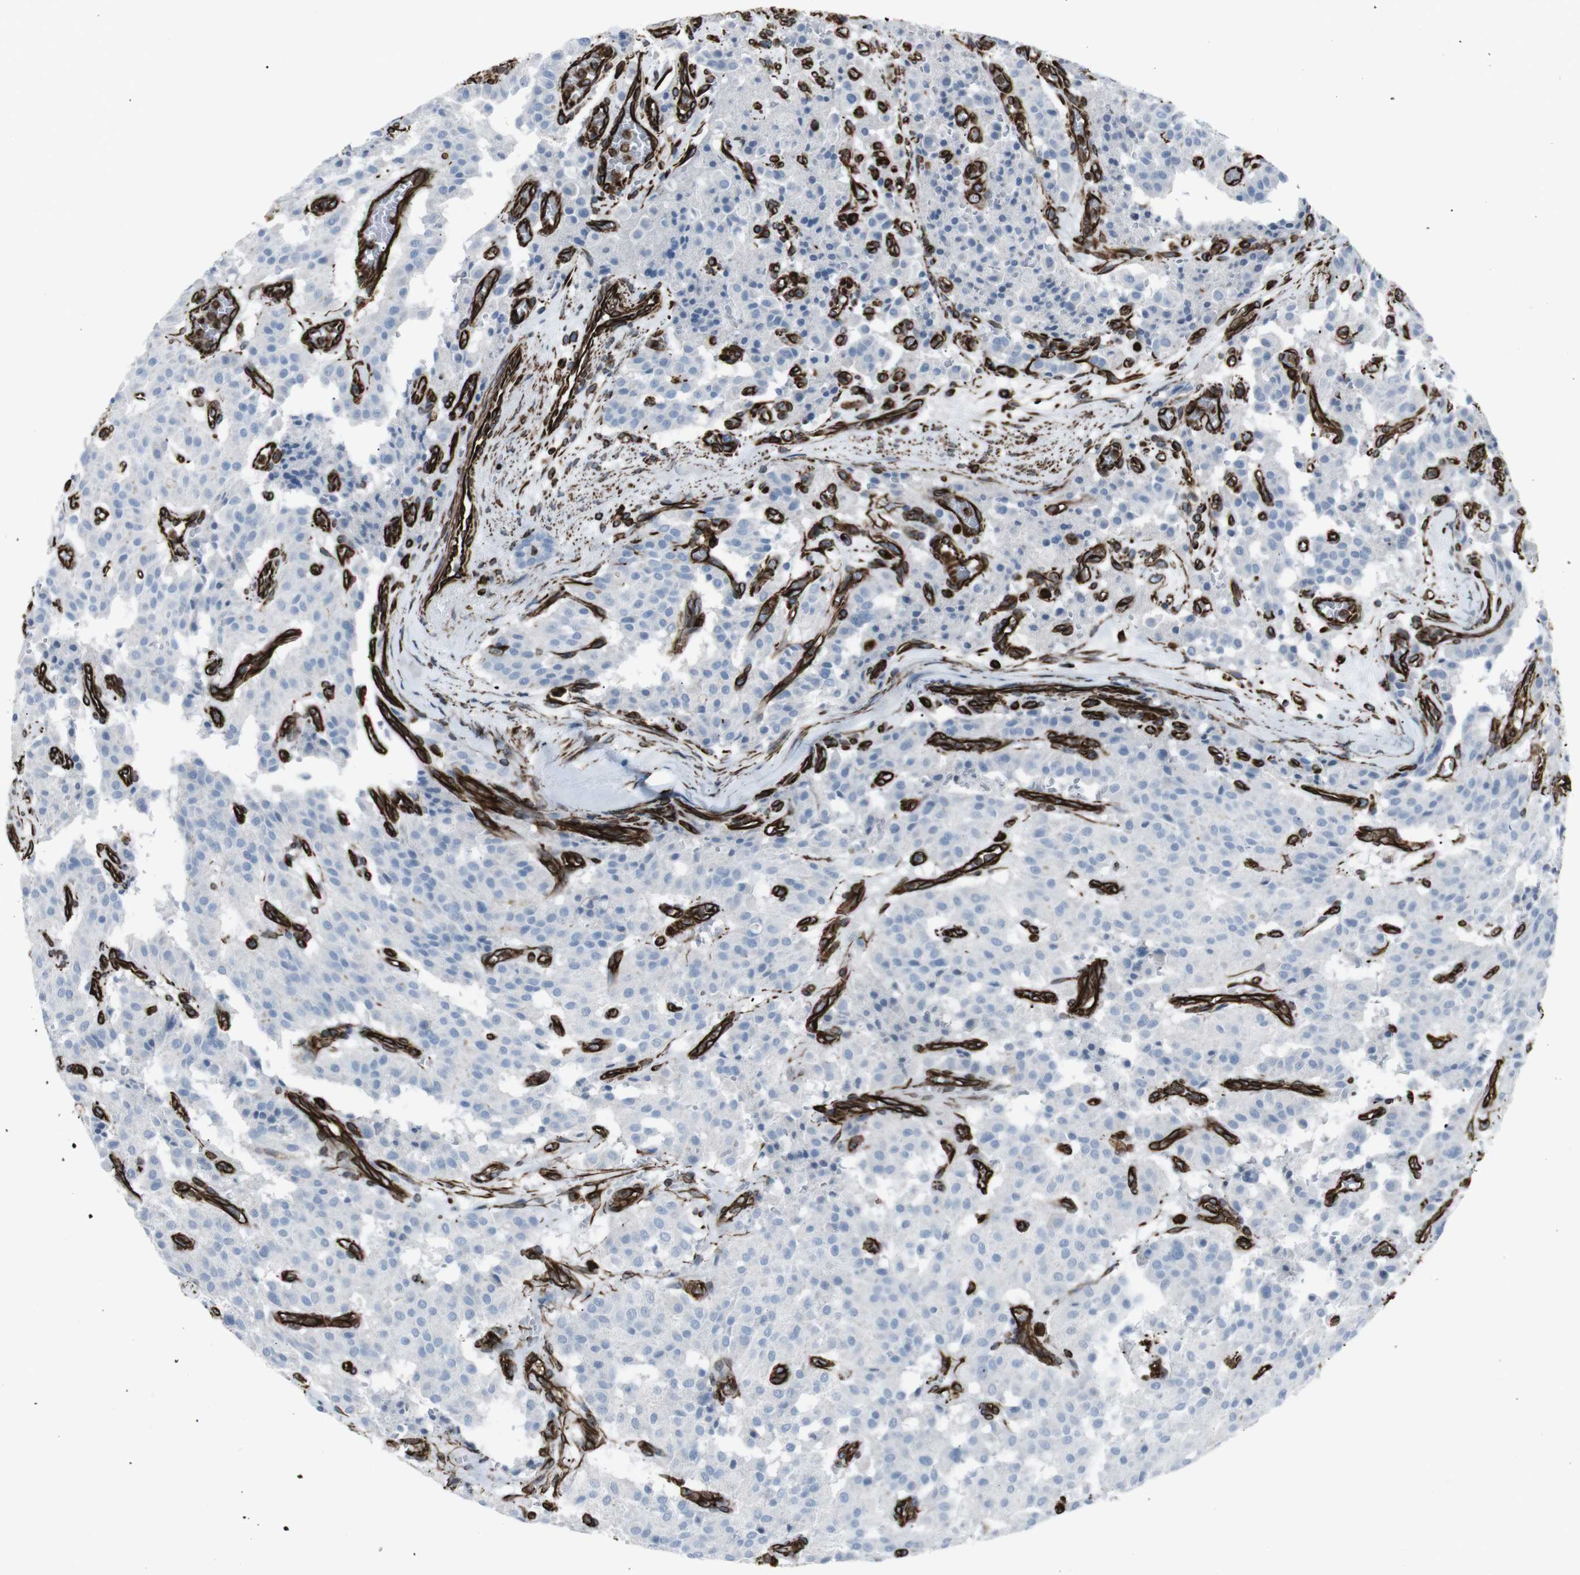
{"staining": {"intensity": "negative", "quantity": "none", "location": "none"}, "tissue": "carcinoid", "cell_type": "Tumor cells", "image_type": "cancer", "snomed": [{"axis": "morphology", "description": "Carcinoid, malignant, NOS"}, {"axis": "topography", "description": "Lung"}], "caption": "Carcinoid (malignant) was stained to show a protein in brown. There is no significant positivity in tumor cells.", "gene": "ZDHHC6", "patient": {"sex": "male", "age": 30}}